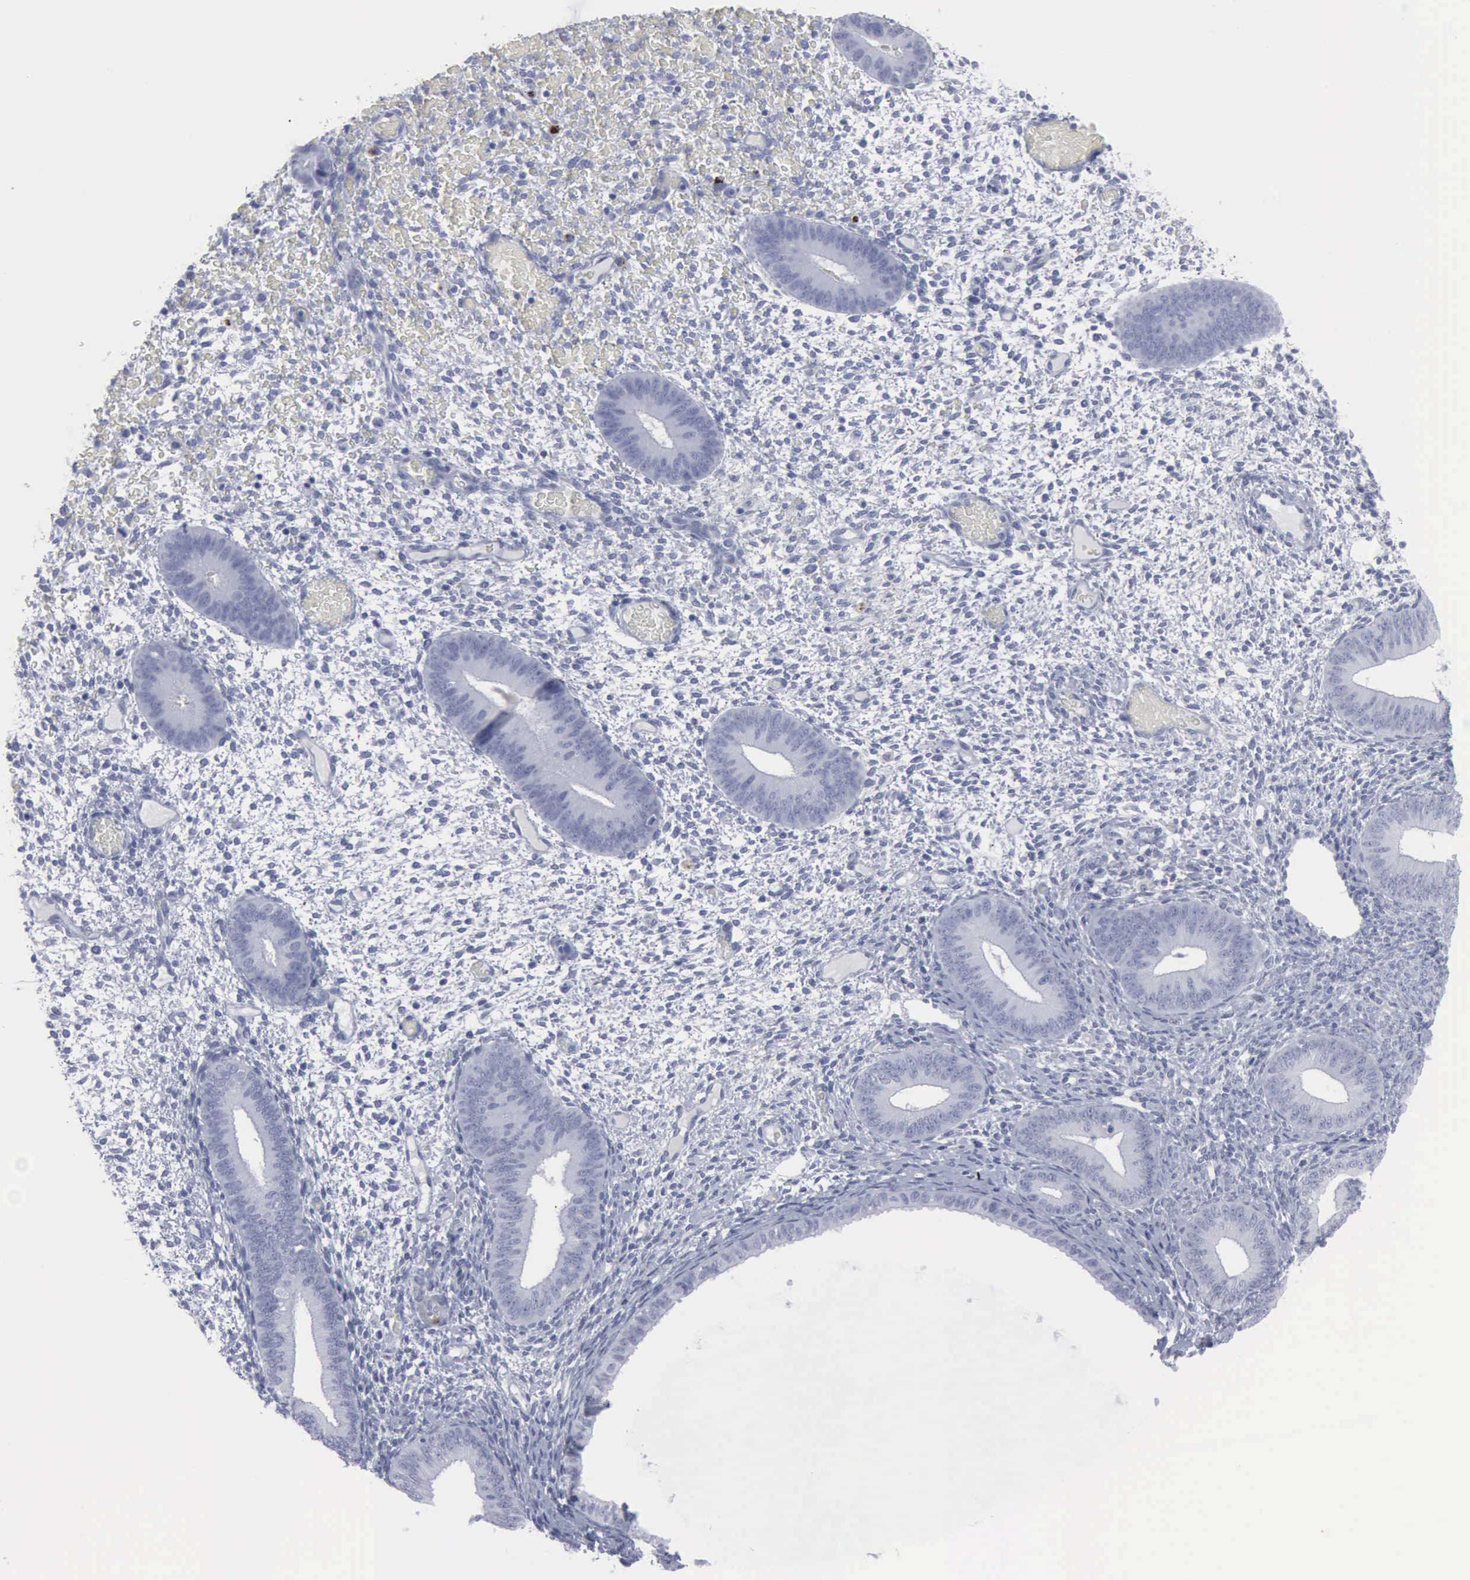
{"staining": {"intensity": "negative", "quantity": "none", "location": "none"}, "tissue": "endometrium", "cell_type": "Cells in endometrial stroma", "image_type": "normal", "snomed": [{"axis": "morphology", "description": "Normal tissue, NOS"}, {"axis": "topography", "description": "Endometrium"}], "caption": "This photomicrograph is of benign endometrium stained with immunohistochemistry (IHC) to label a protein in brown with the nuclei are counter-stained blue. There is no staining in cells in endometrial stroma.", "gene": "VCAM1", "patient": {"sex": "female", "age": 42}}